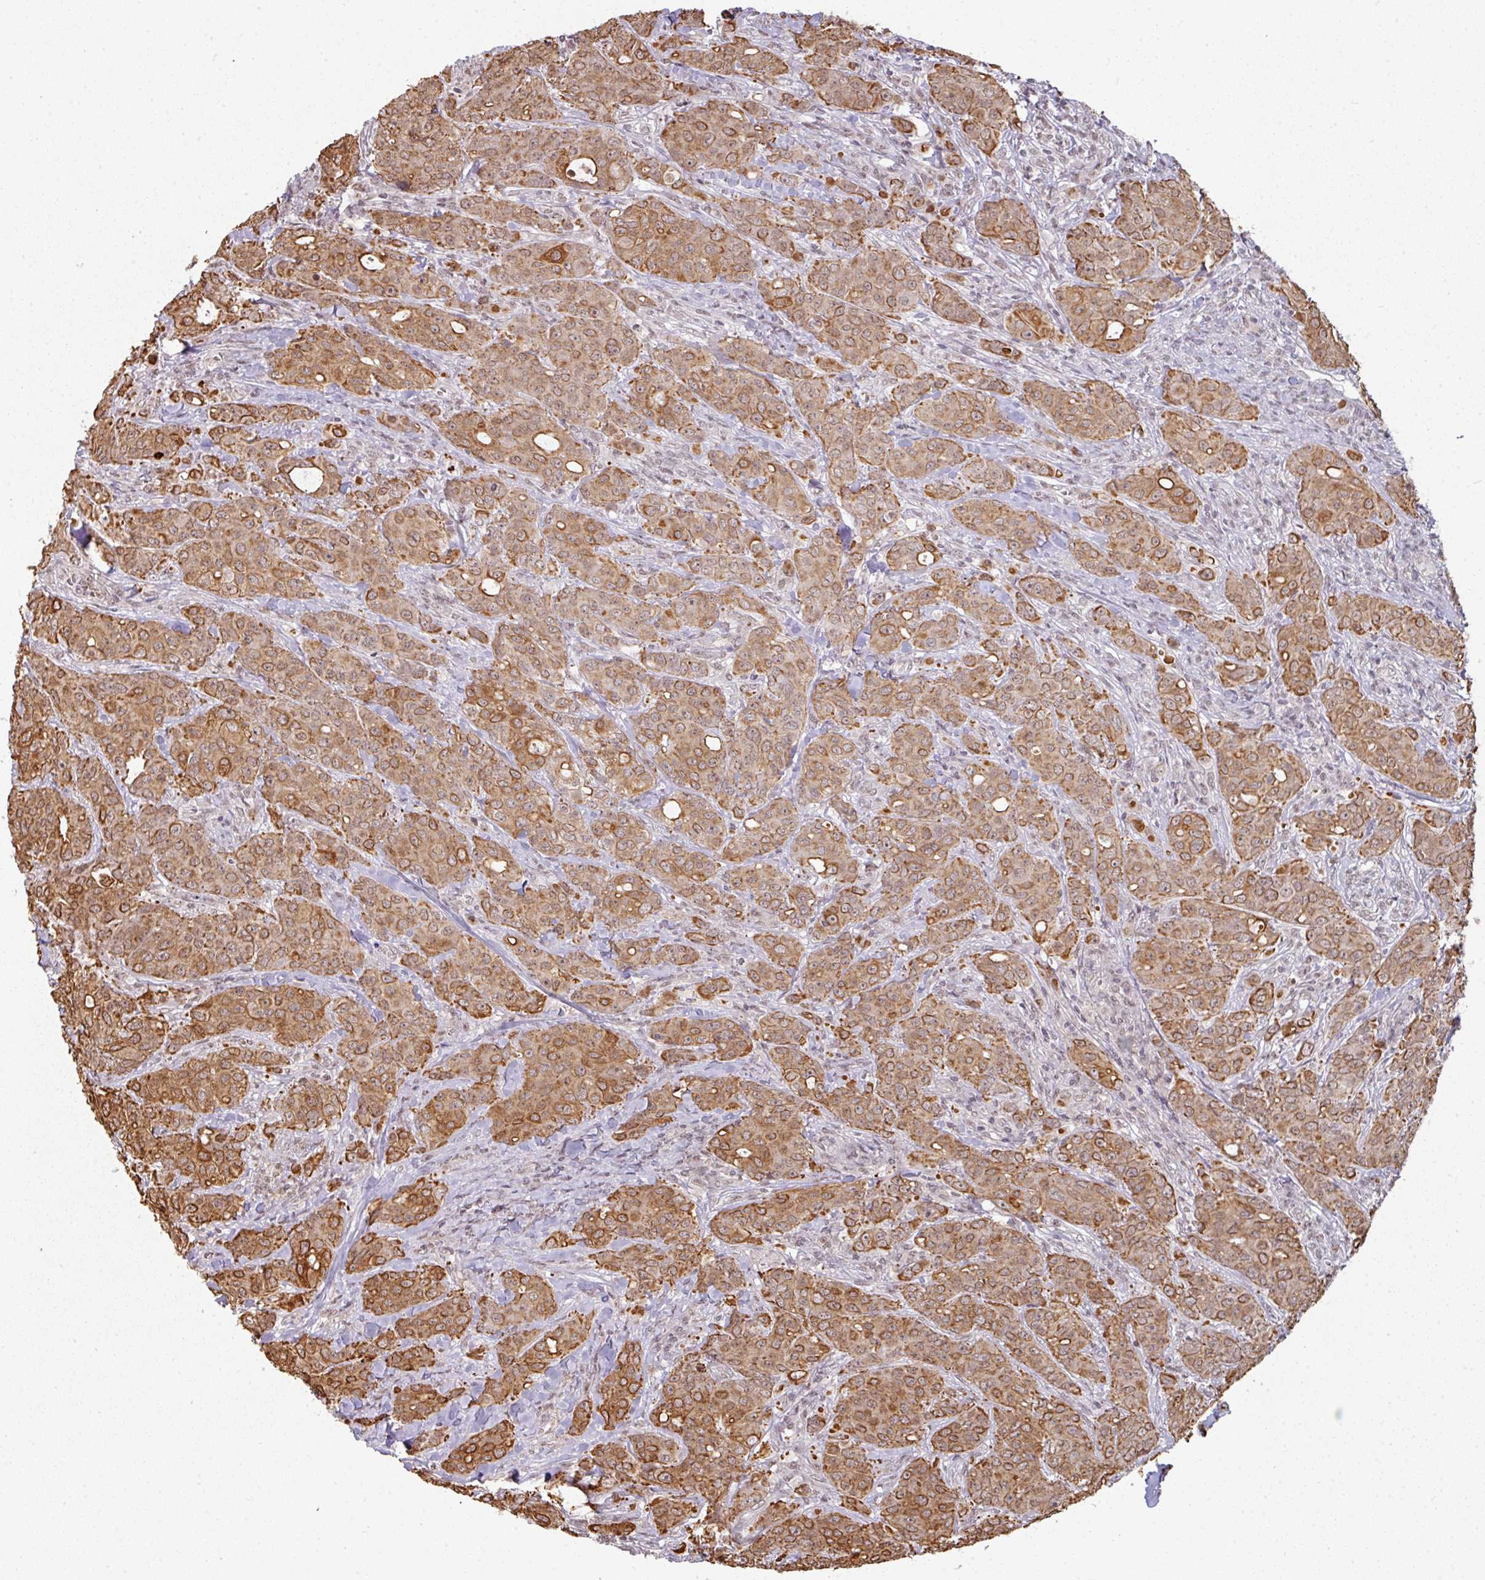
{"staining": {"intensity": "moderate", "quantity": ">75%", "location": "cytoplasmic/membranous"}, "tissue": "breast cancer", "cell_type": "Tumor cells", "image_type": "cancer", "snomed": [{"axis": "morphology", "description": "Duct carcinoma"}, {"axis": "topography", "description": "Breast"}], "caption": "An IHC histopathology image of neoplastic tissue is shown. Protein staining in brown labels moderate cytoplasmic/membranous positivity in breast cancer within tumor cells. The staining was performed using DAB (3,3'-diaminobenzidine) to visualize the protein expression in brown, while the nuclei were stained in blue with hematoxylin (Magnification: 20x).", "gene": "GTF2H3", "patient": {"sex": "female", "age": 43}}